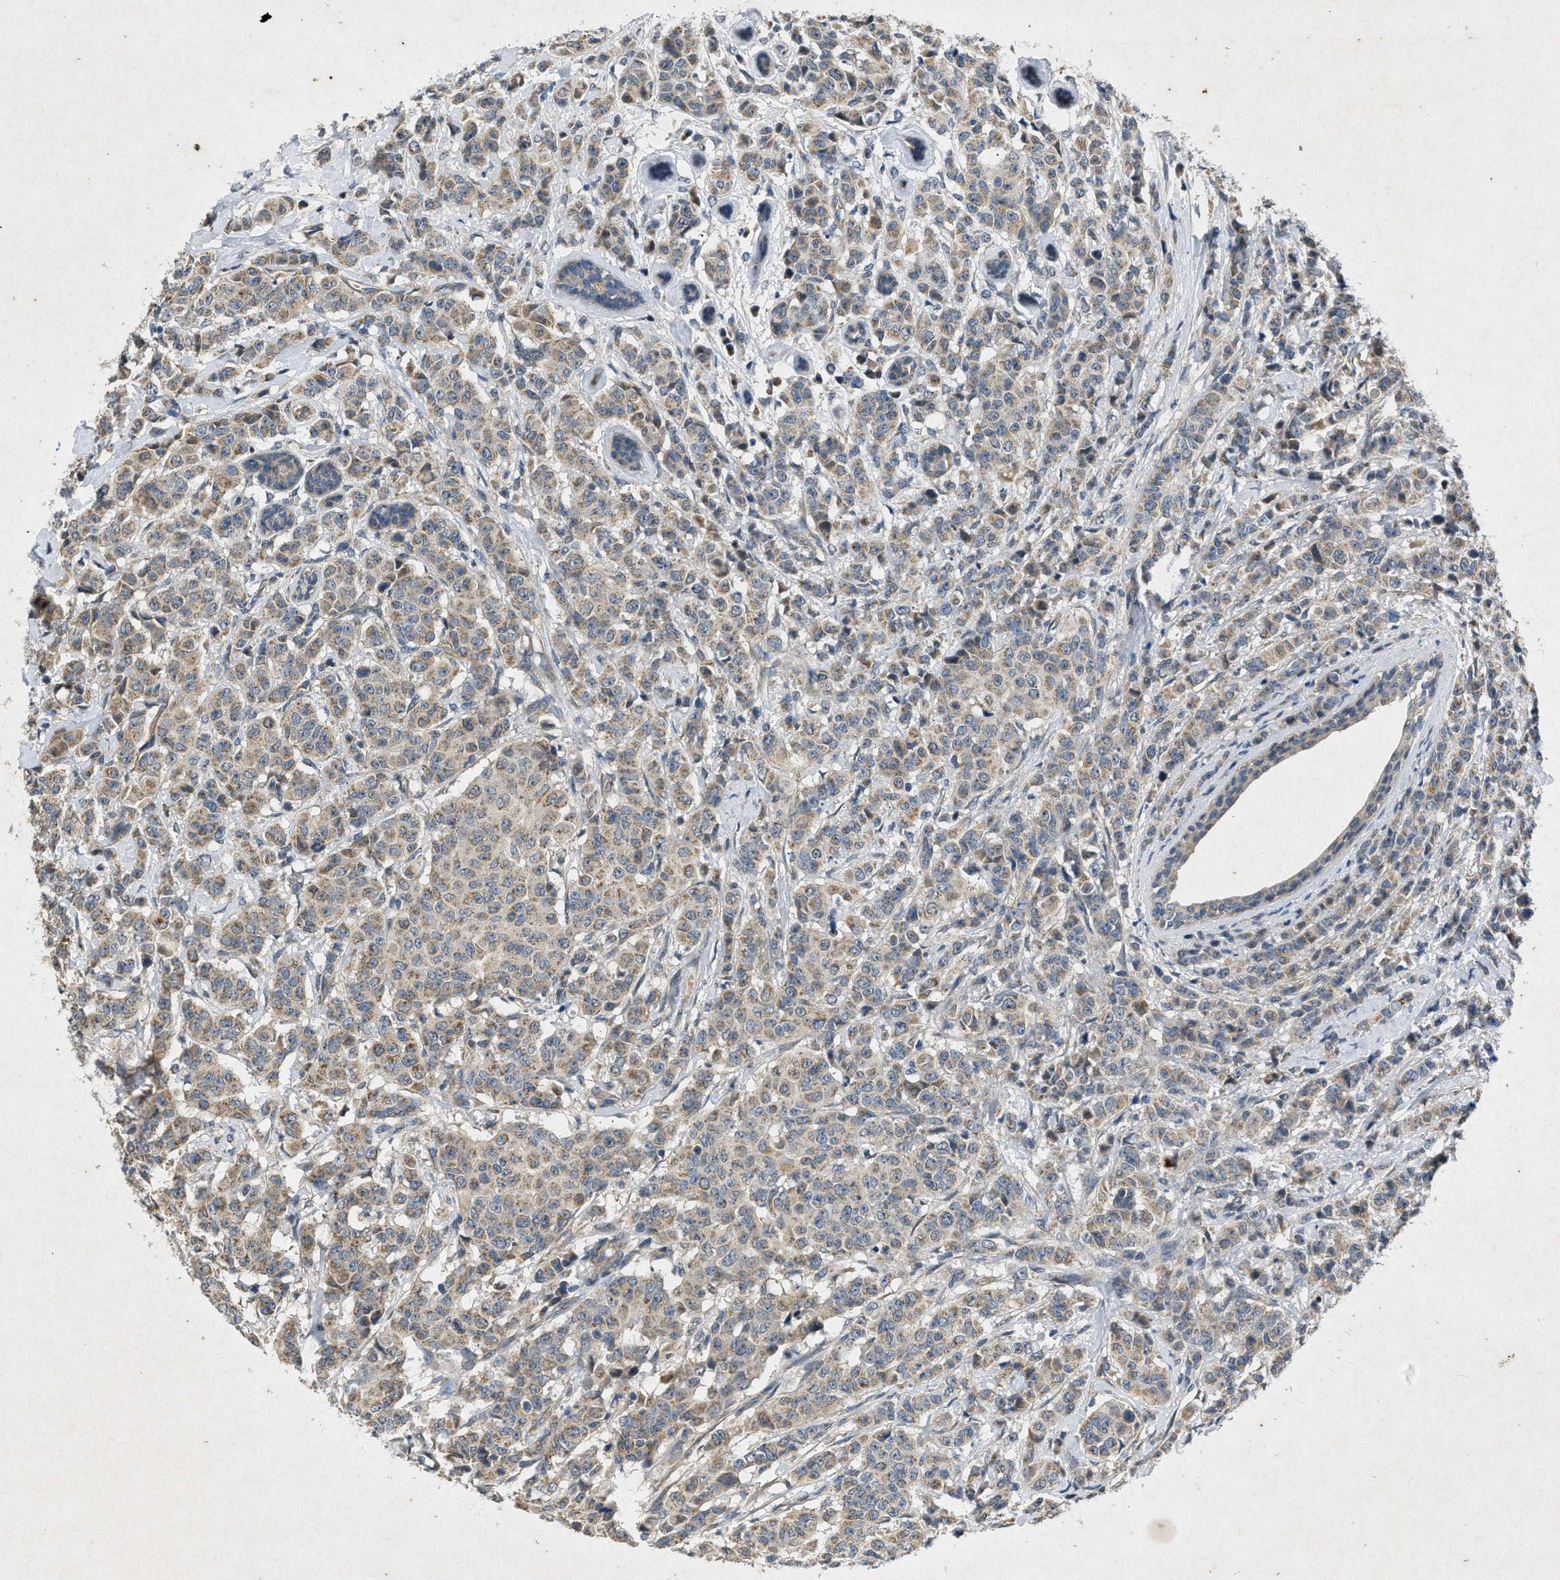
{"staining": {"intensity": "moderate", "quantity": "25%-75%", "location": "cytoplasmic/membranous"}, "tissue": "breast cancer", "cell_type": "Tumor cells", "image_type": "cancer", "snomed": [{"axis": "morphology", "description": "Normal tissue, NOS"}, {"axis": "morphology", "description": "Duct carcinoma"}, {"axis": "topography", "description": "Breast"}], "caption": "Tumor cells demonstrate medium levels of moderate cytoplasmic/membranous staining in about 25%-75% of cells in human invasive ductal carcinoma (breast). Immunohistochemistry (ihc) stains the protein of interest in brown and the nuclei are stained blue.", "gene": "PRKG2", "patient": {"sex": "female", "age": 40}}